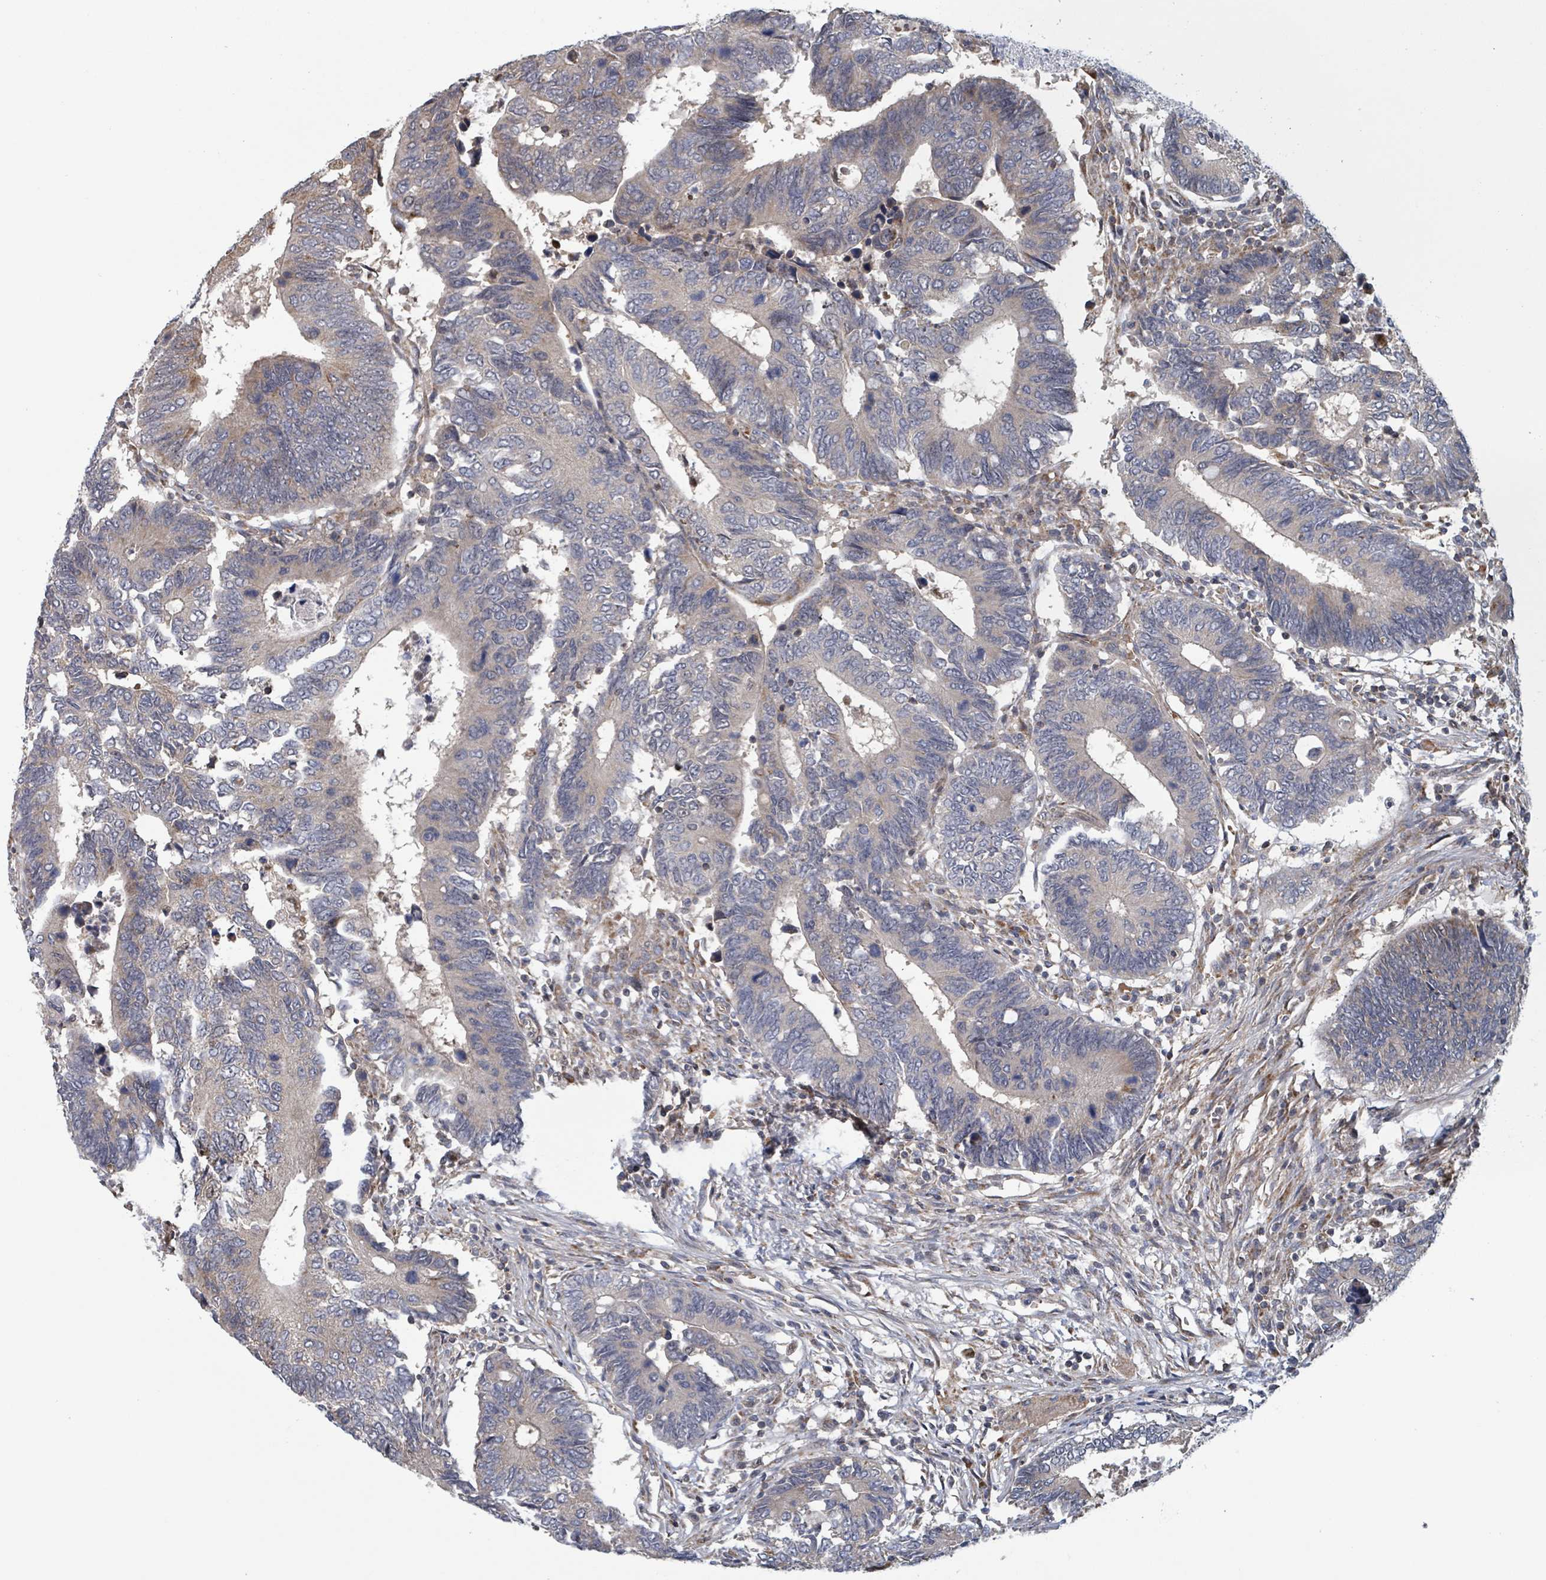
{"staining": {"intensity": "weak", "quantity": "25%-75%", "location": "cytoplasmic/membranous"}, "tissue": "colorectal cancer", "cell_type": "Tumor cells", "image_type": "cancer", "snomed": [{"axis": "morphology", "description": "Adenocarcinoma, NOS"}, {"axis": "topography", "description": "Colon"}], "caption": "A high-resolution micrograph shows immunohistochemistry (IHC) staining of colorectal adenocarcinoma, which shows weak cytoplasmic/membranous staining in about 25%-75% of tumor cells.", "gene": "HIVEP1", "patient": {"sex": "male", "age": 87}}